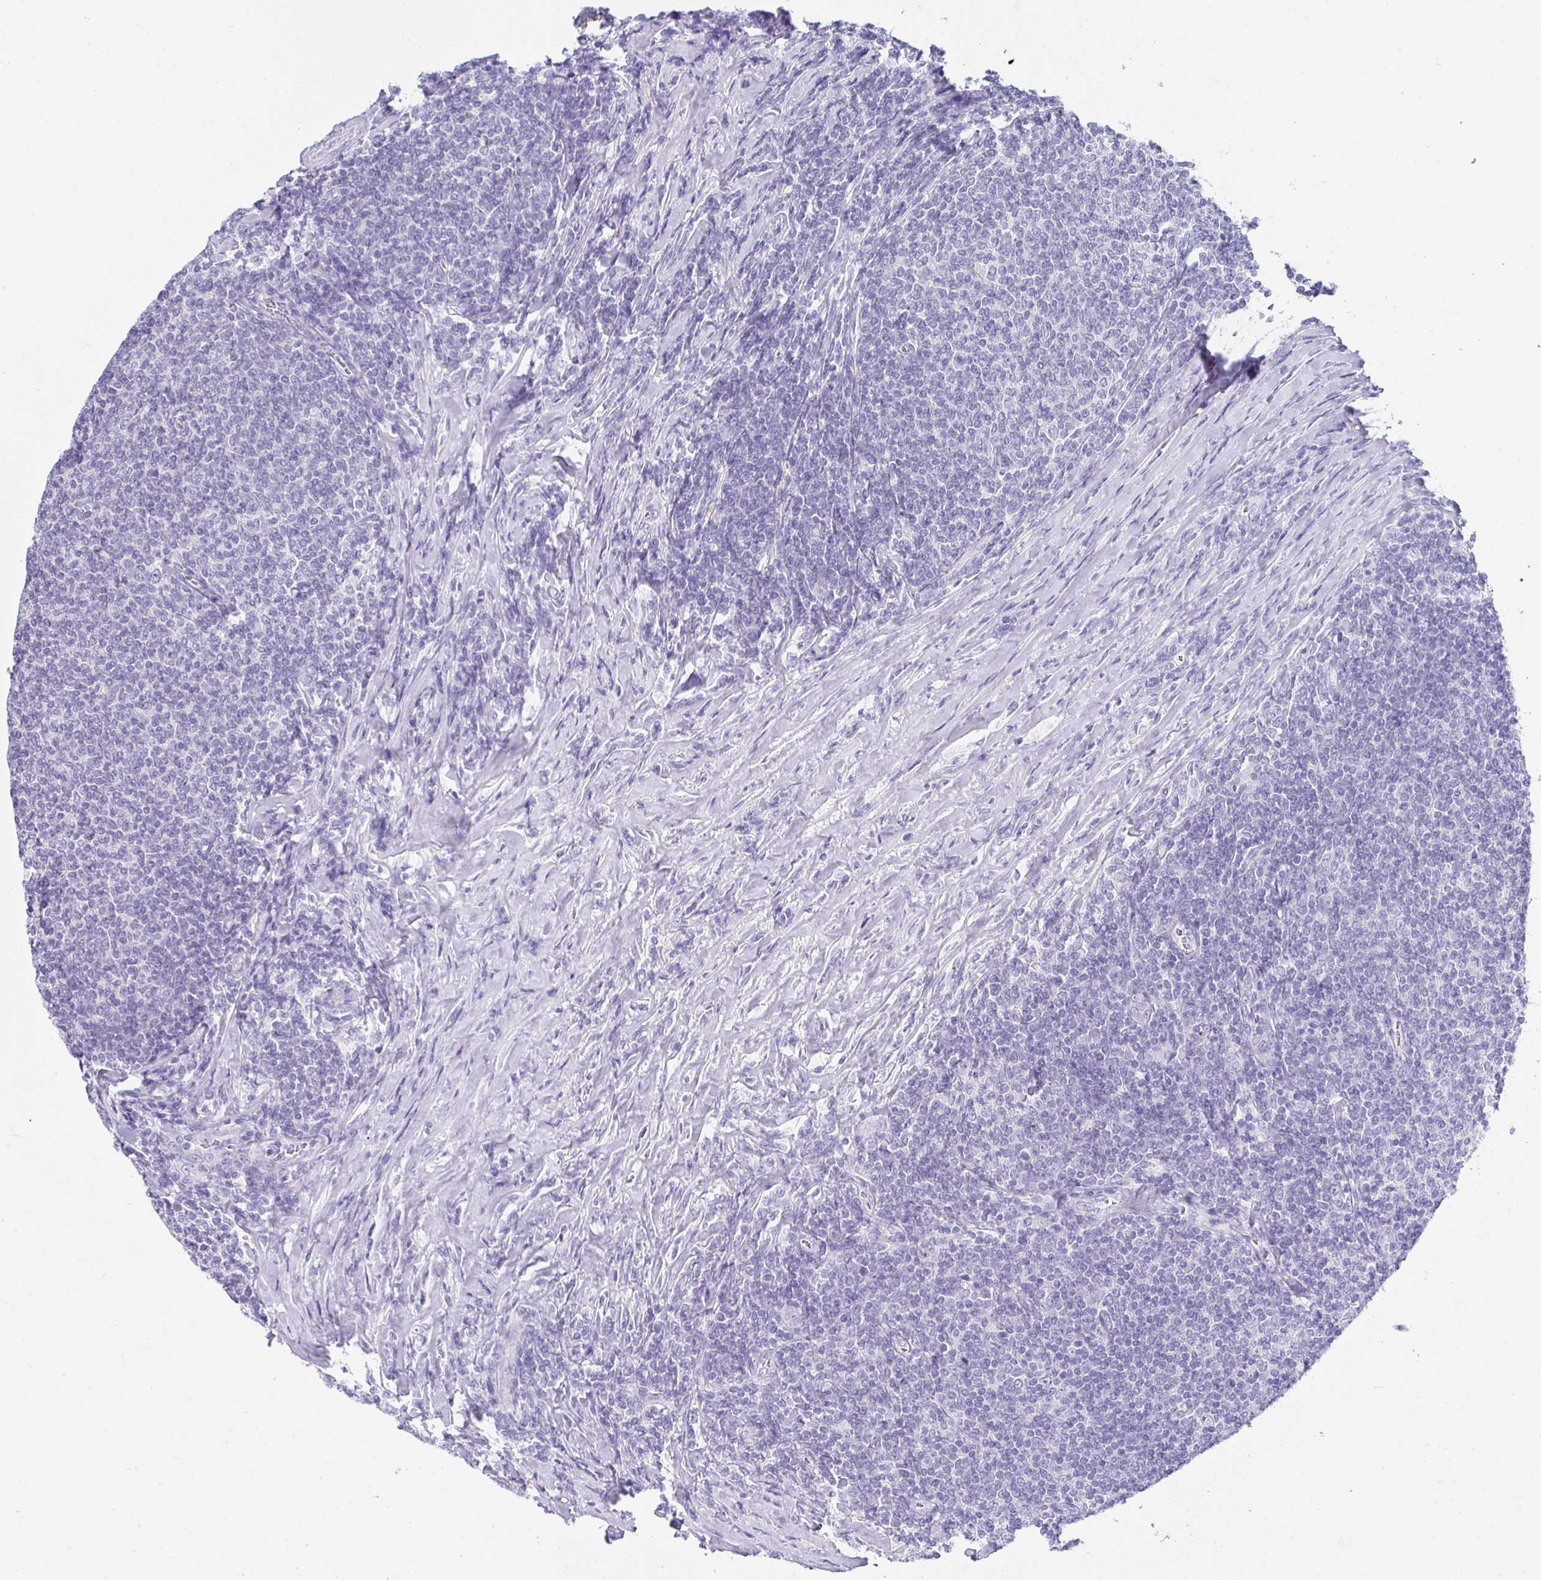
{"staining": {"intensity": "negative", "quantity": "none", "location": "none"}, "tissue": "lymphoma", "cell_type": "Tumor cells", "image_type": "cancer", "snomed": [{"axis": "morphology", "description": "Malignant lymphoma, non-Hodgkin's type, Low grade"}, {"axis": "topography", "description": "Lymph node"}], "caption": "IHC photomicrograph of neoplastic tissue: human lymphoma stained with DAB (3,3'-diaminobenzidine) displays no significant protein staining in tumor cells. (DAB immunohistochemistry (IHC) with hematoxylin counter stain).", "gene": "CHAT", "patient": {"sex": "male", "age": 52}}